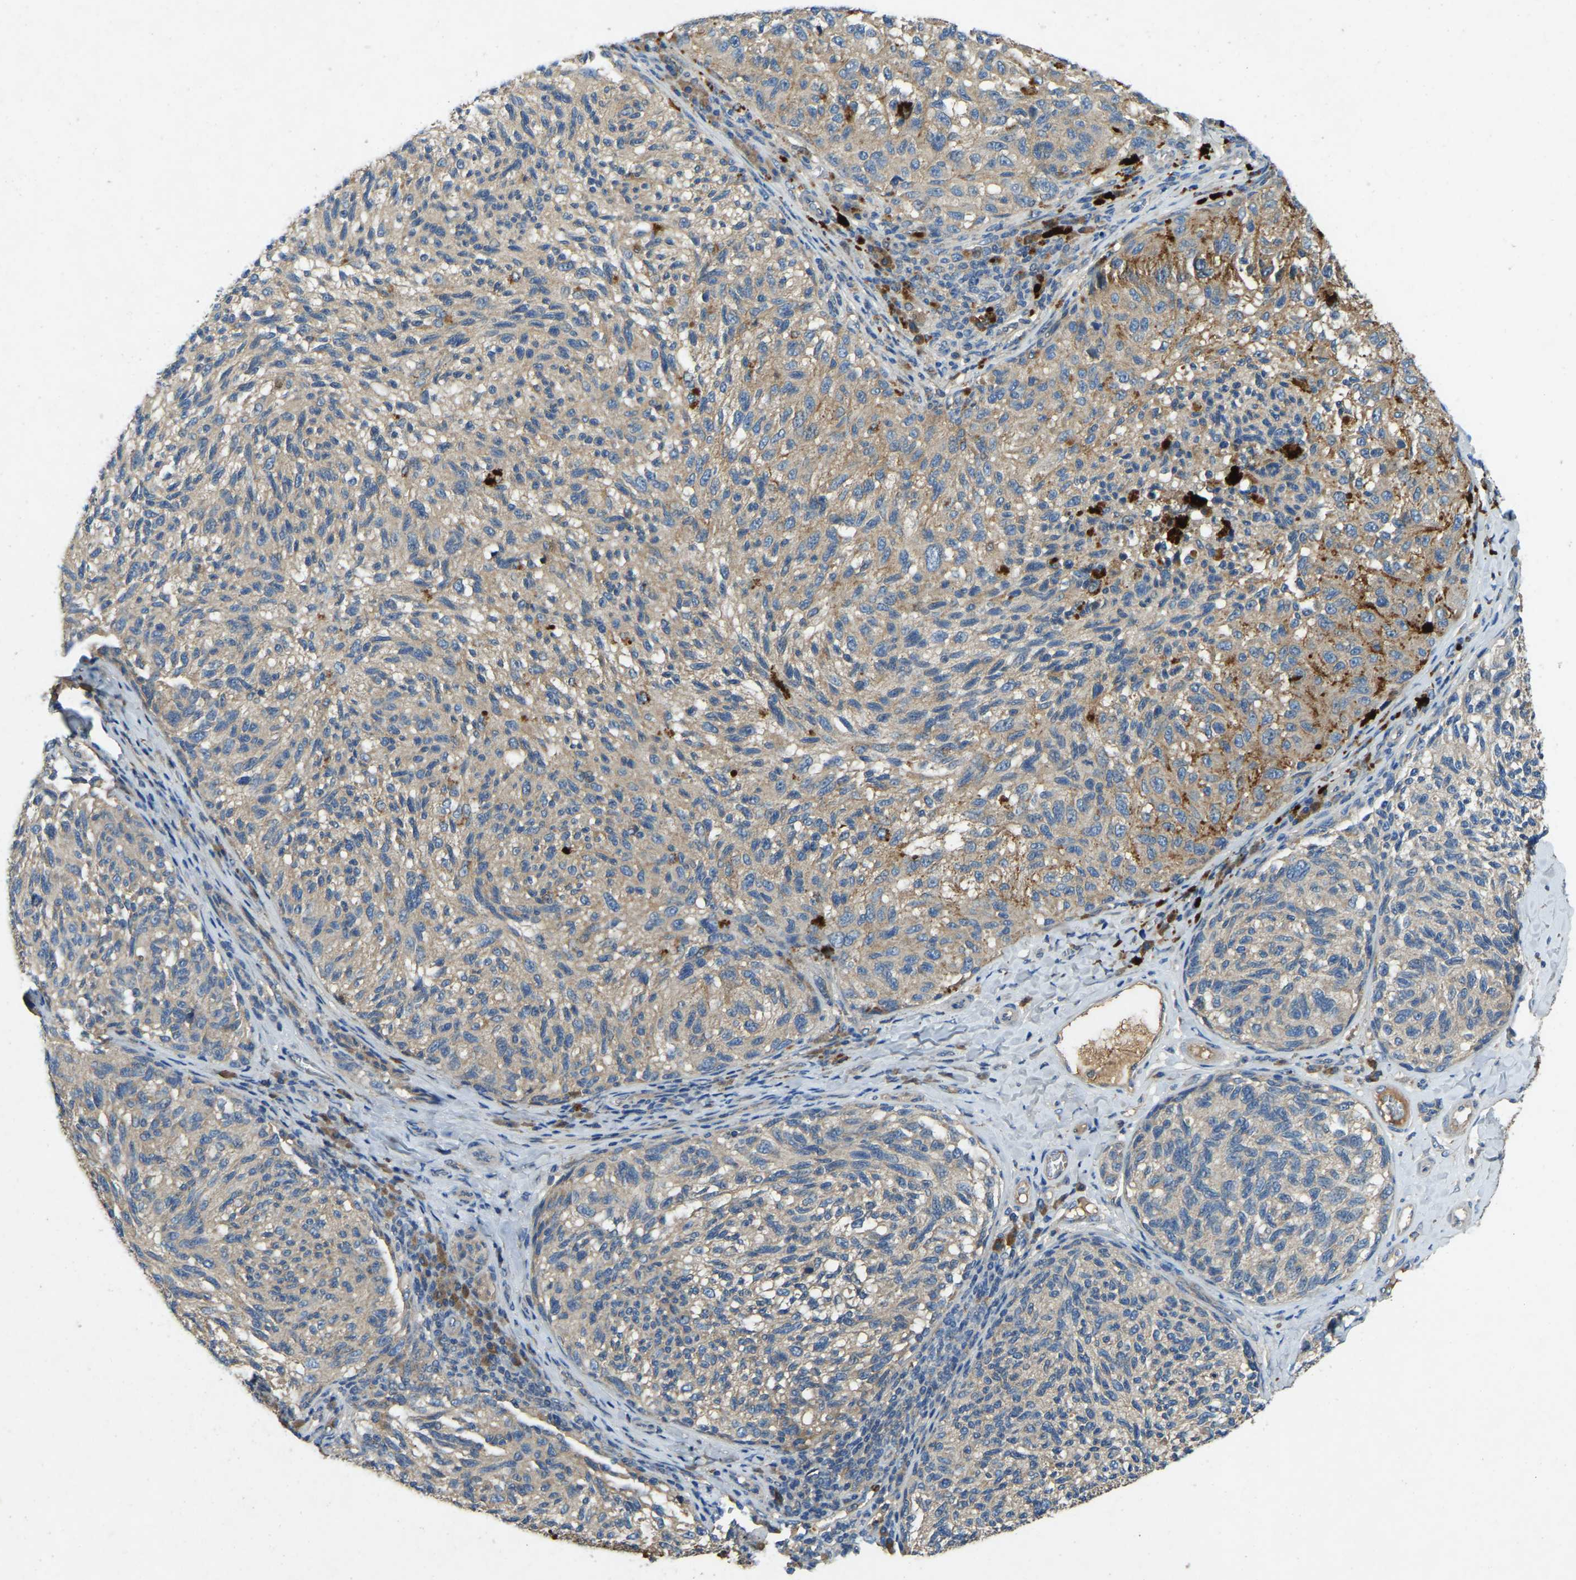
{"staining": {"intensity": "weak", "quantity": ">75%", "location": "cytoplasmic/membranous"}, "tissue": "melanoma", "cell_type": "Tumor cells", "image_type": "cancer", "snomed": [{"axis": "morphology", "description": "Malignant melanoma, NOS"}, {"axis": "topography", "description": "Skin"}], "caption": "Immunohistochemical staining of human melanoma reveals low levels of weak cytoplasmic/membranous positivity in approximately >75% of tumor cells. The protein of interest is stained brown, and the nuclei are stained in blue (DAB IHC with brightfield microscopy, high magnification).", "gene": "ATP8B1", "patient": {"sex": "female", "age": 73}}